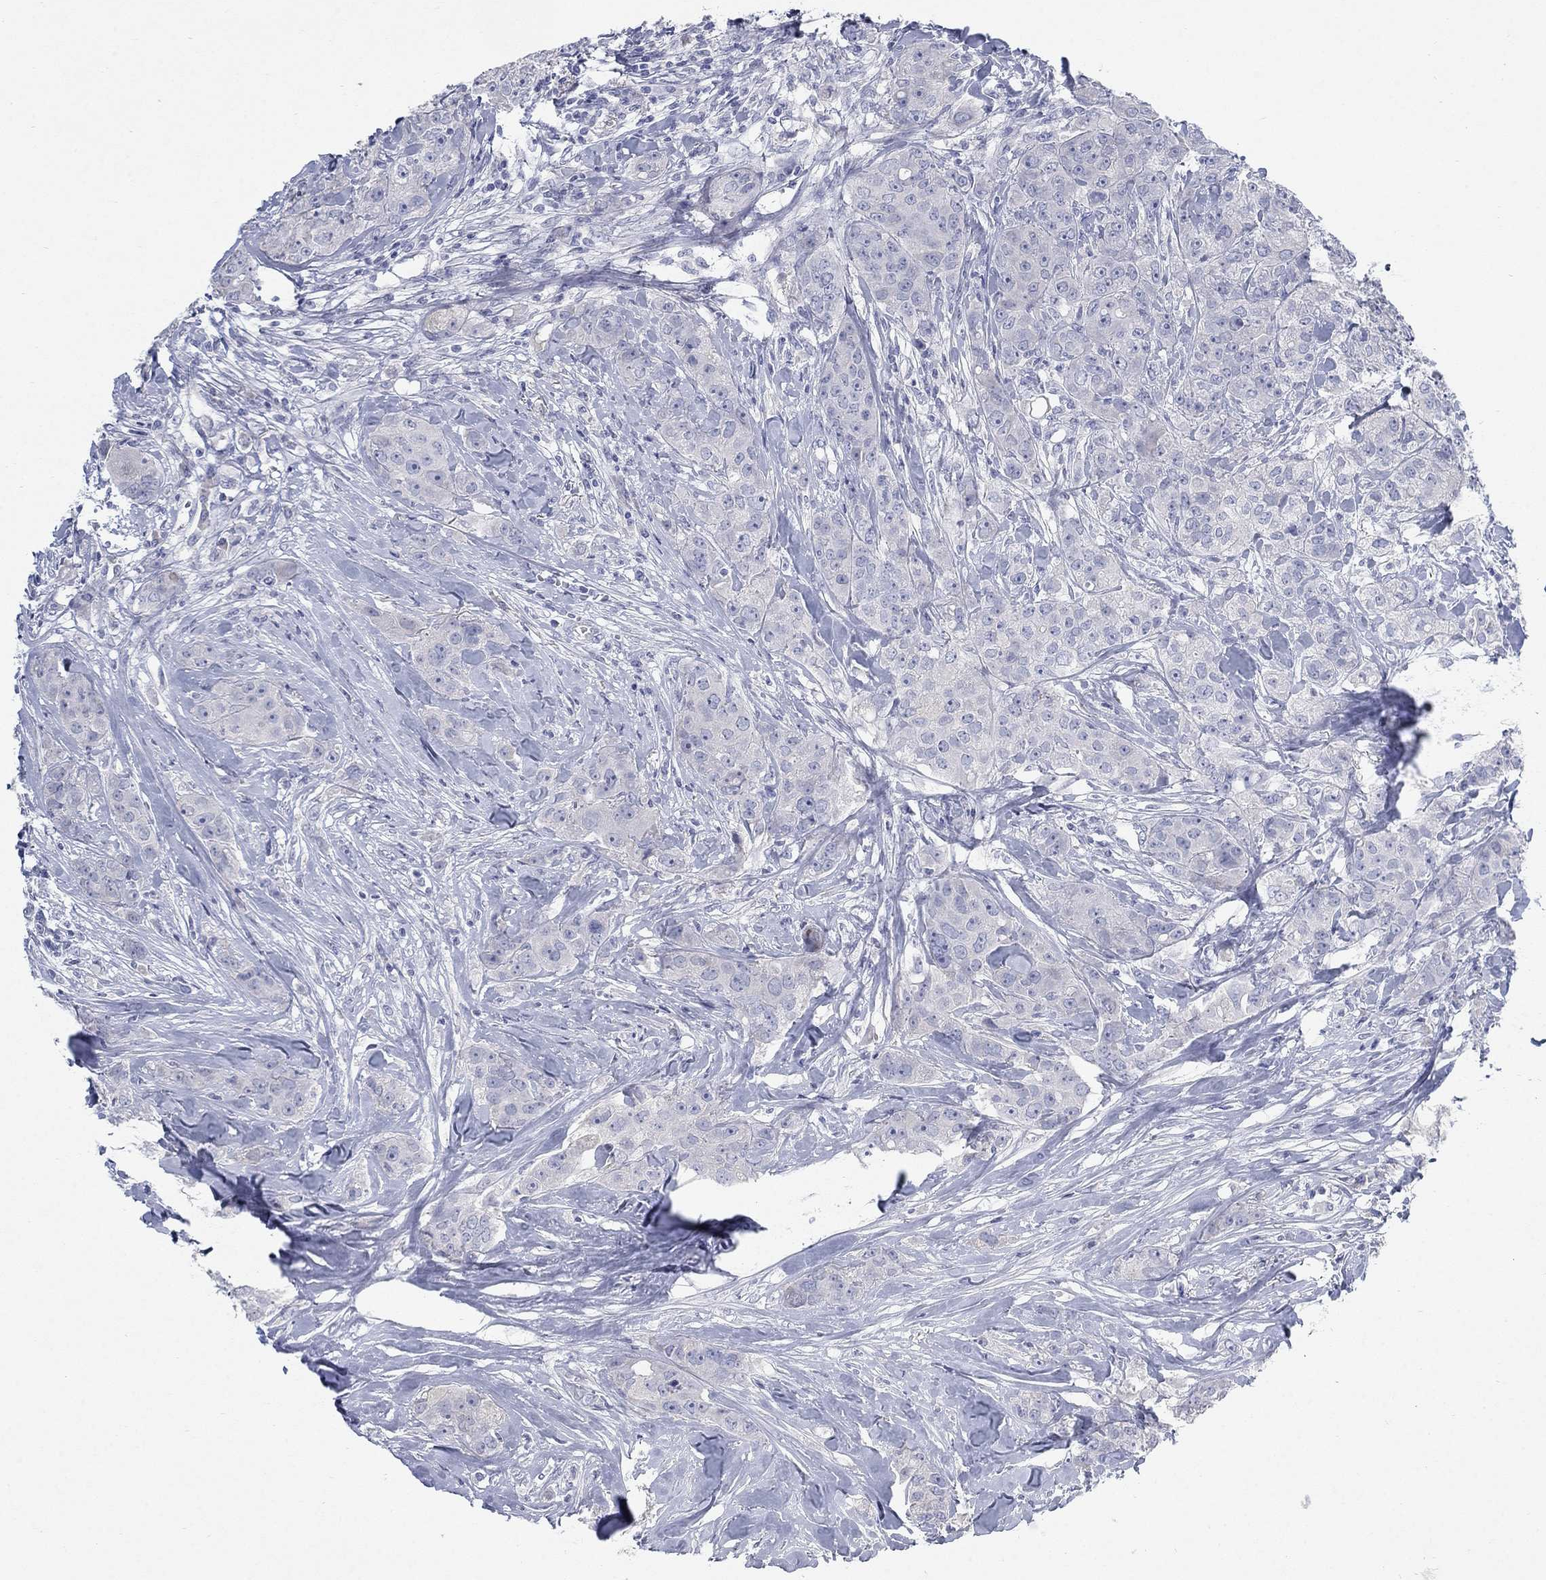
{"staining": {"intensity": "negative", "quantity": "none", "location": "none"}, "tissue": "breast cancer", "cell_type": "Tumor cells", "image_type": "cancer", "snomed": [{"axis": "morphology", "description": "Duct carcinoma"}, {"axis": "topography", "description": "Breast"}], "caption": "Image shows no protein positivity in tumor cells of breast infiltrating ductal carcinoma tissue.", "gene": "TMEM249", "patient": {"sex": "female", "age": 43}}